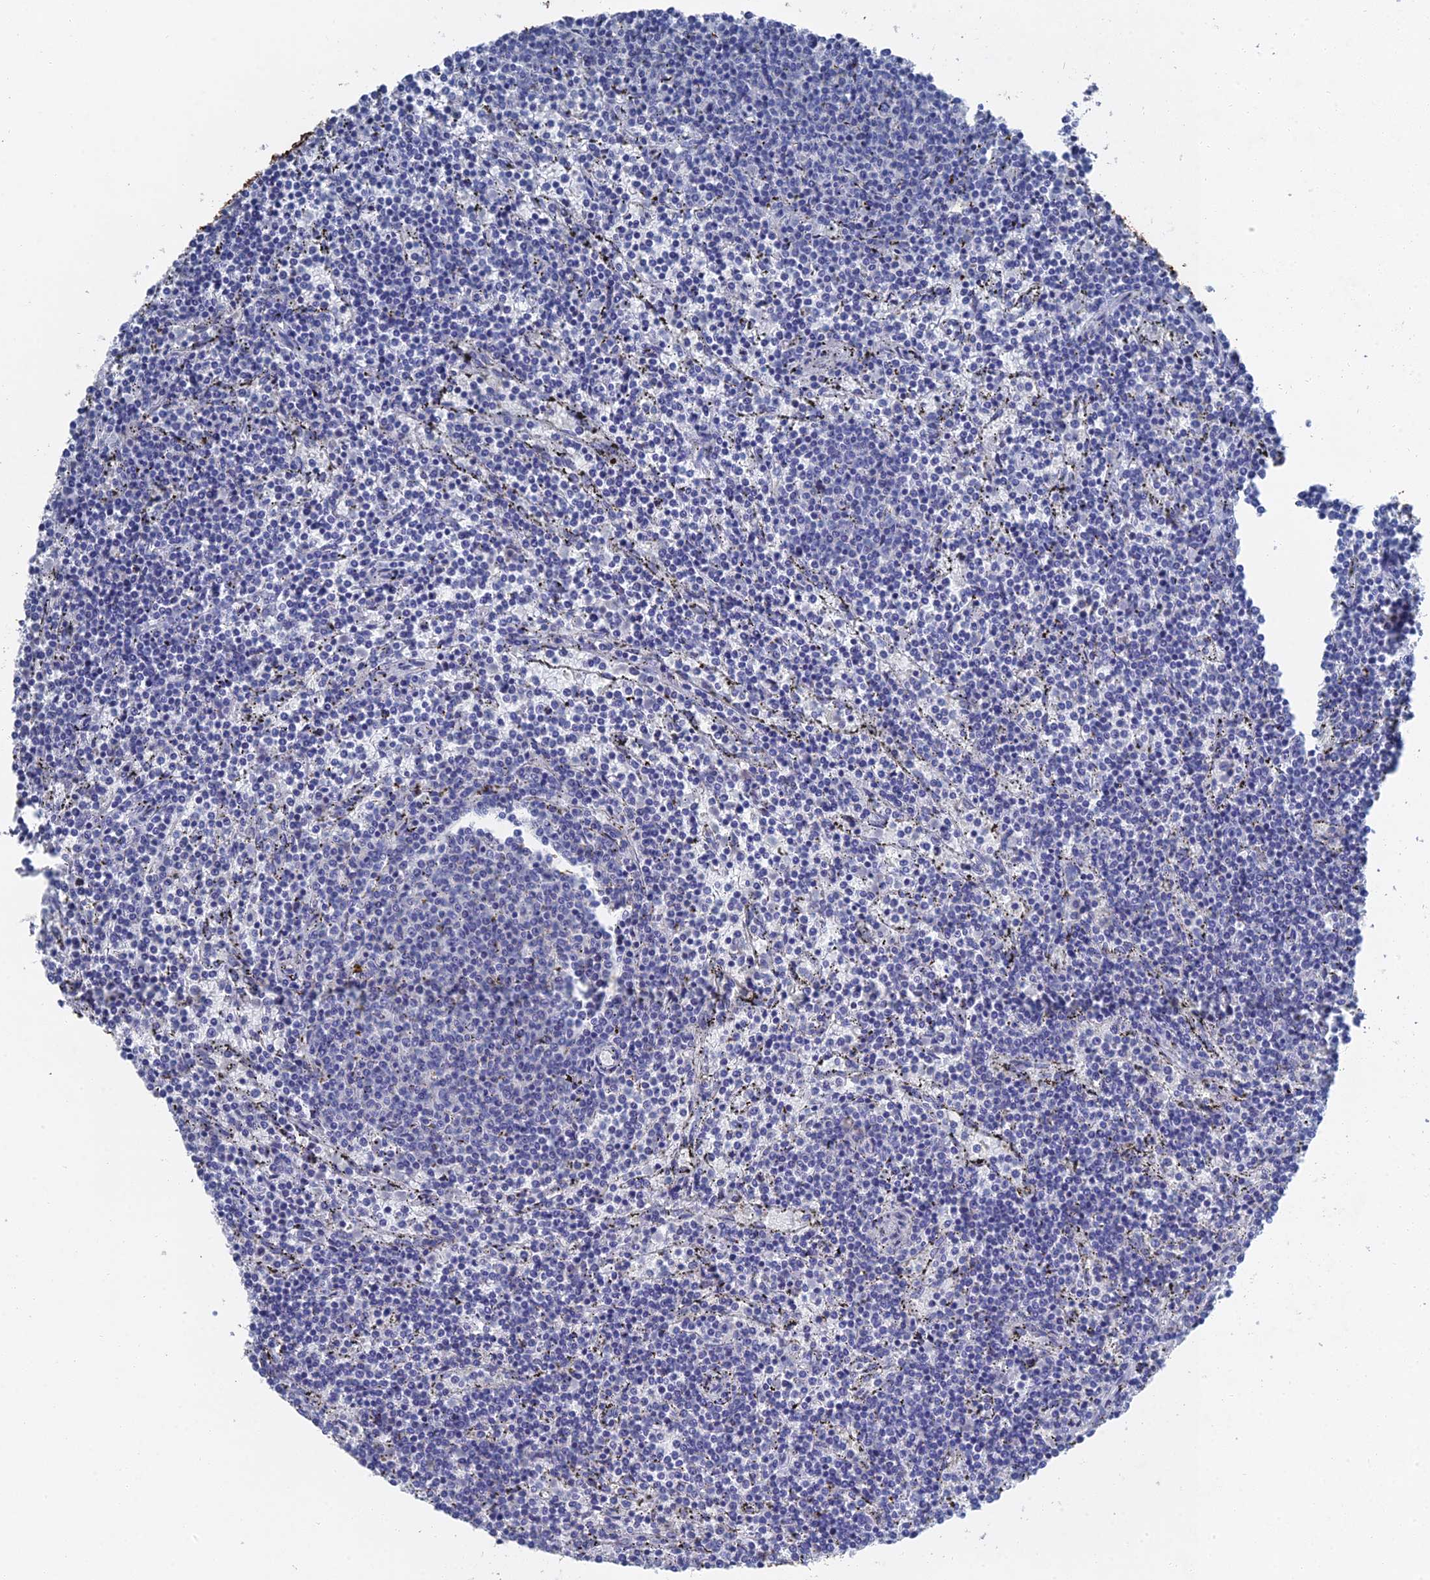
{"staining": {"intensity": "negative", "quantity": "none", "location": "none"}, "tissue": "lymphoma", "cell_type": "Tumor cells", "image_type": "cancer", "snomed": [{"axis": "morphology", "description": "Malignant lymphoma, non-Hodgkin's type, Low grade"}, {"axis": "topography", "description": "Spleen"}], "caption": "High magnification brightfield microscopy of lymphoma stained with DAB (brown) and counterstained with hematoxylin (blue): tumor cells show no significant positivity.", "gene": "GFAP", "patient": {"sex": "female", "age": 50}}